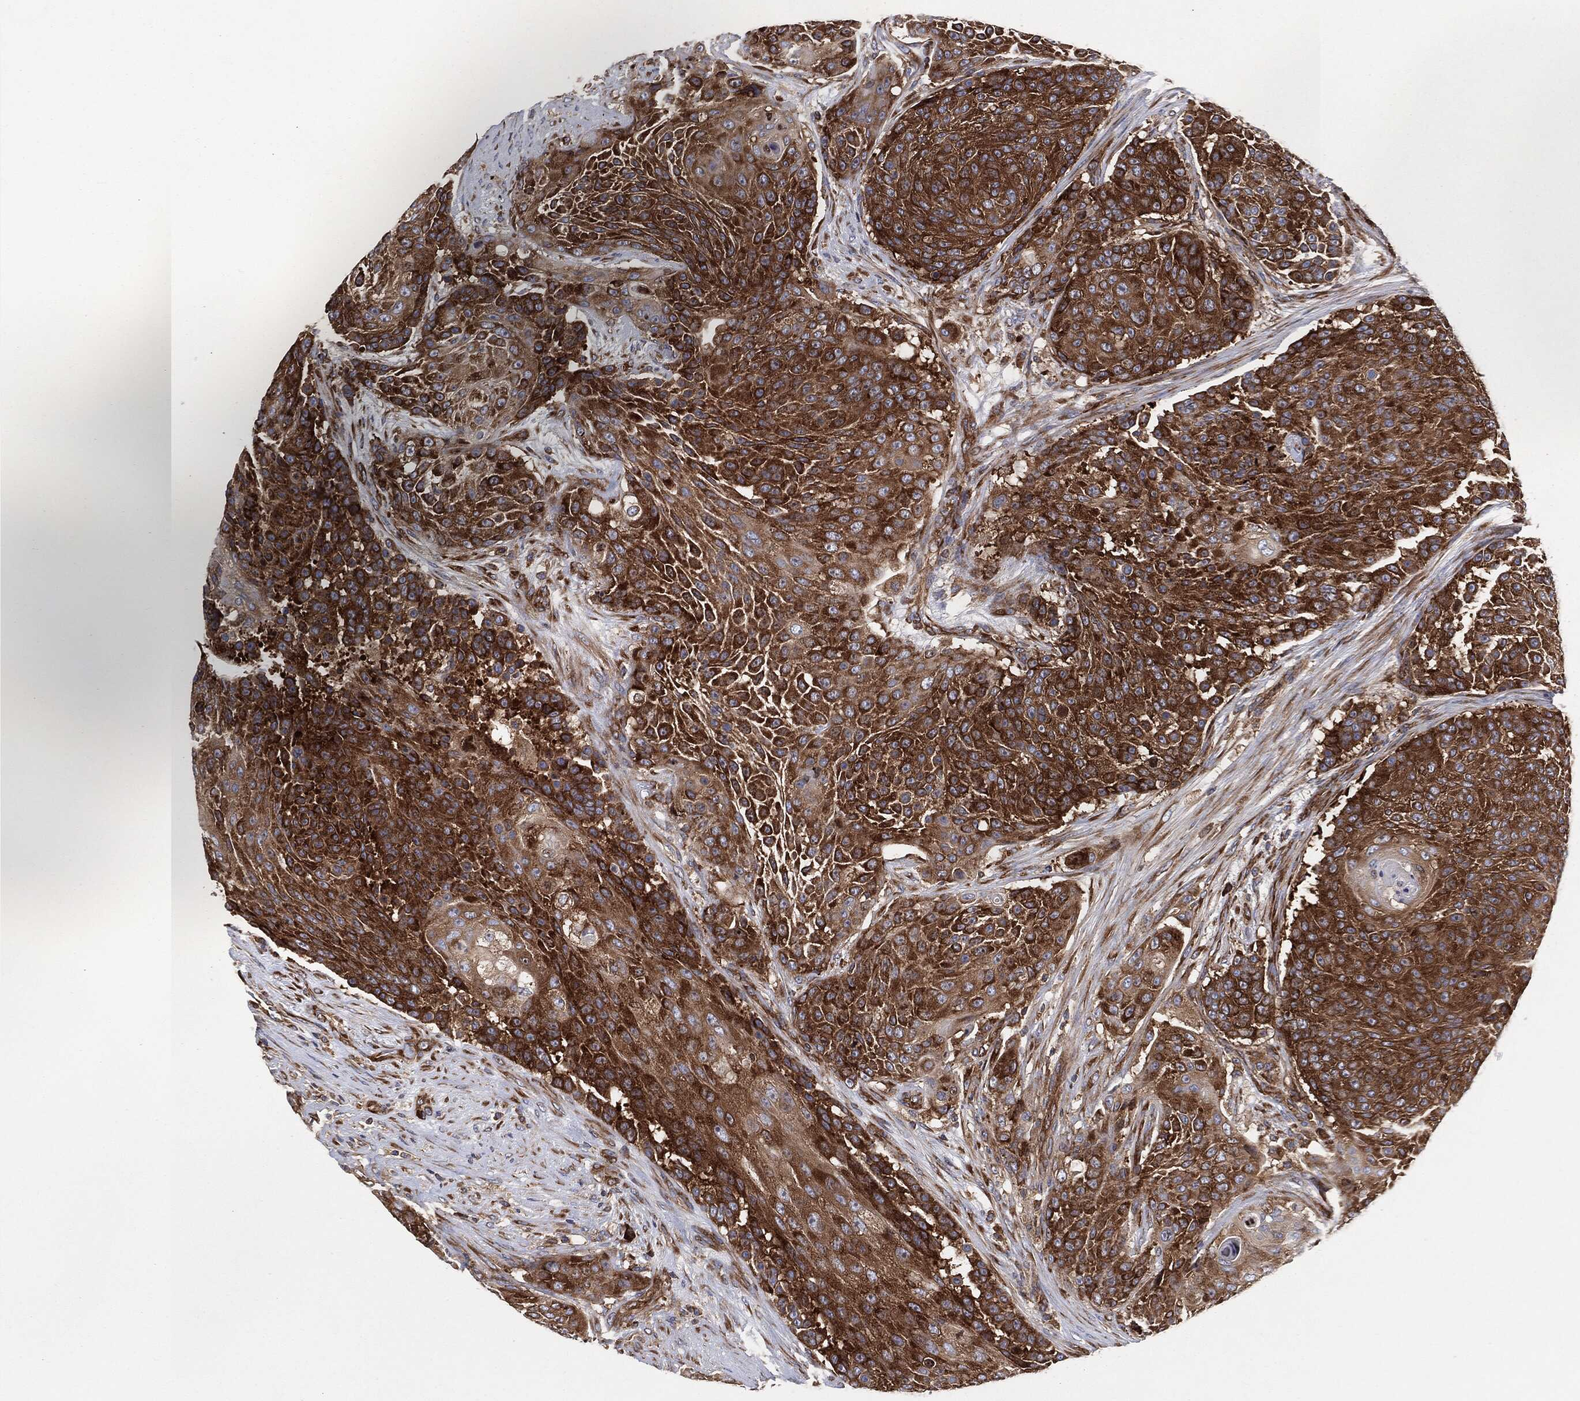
{"staining": {"intensity": "moderate", "quantity": ">75%", "location": "cytoplasmic/membranous"}, "tissue": "urothelial cancer", "cell_type": "Tumor cells", "image_type": "cancer", "snomed": [{"axis": "morphology", "description": "Urothelial carcinoma, High grade"}, {"axis": "topography", "description": "Urinary bladder"}], "caption": "This image shows IHC staining of urothelial cancer, with medium moderate cytoplasmic/membranous staining in approximately >75% of tumor cells.", "gene": "EIF2S2", "patient": {"sex": "female", "age": 63}}